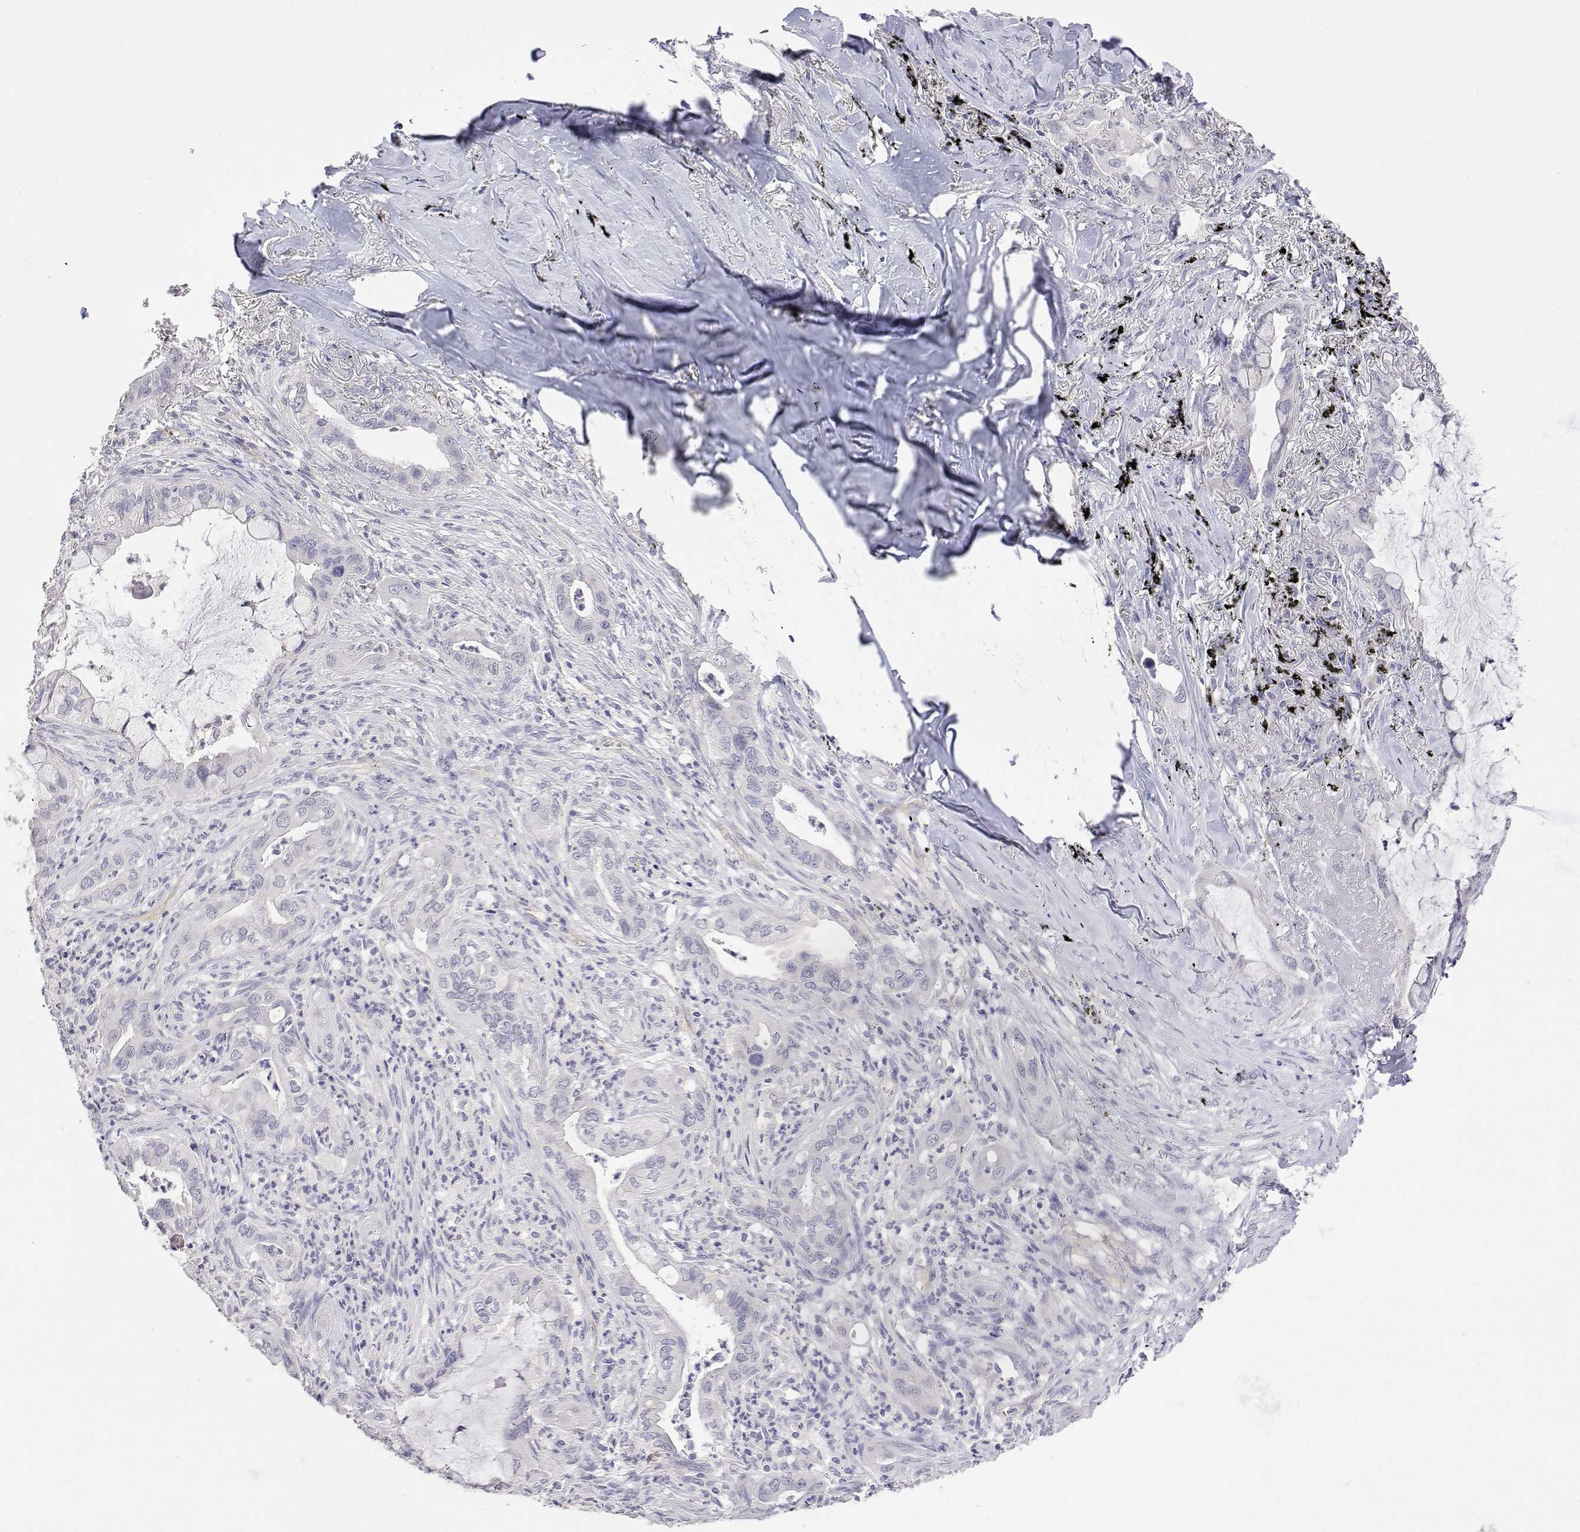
{"staining": {"intensity": "negative", "quantity": "none", "location": "none"}, "tissue": "lung cancer", "cell_type": "Tumor cells", "image_type": "cancer", "snomed": [{"axis": "morphology", "description": "Adenocarcinoma, NOS"}, {"axis": "topography", "description": "Lung"}], "caption": "High magnification brightfield microscopy of lung cancer stained with DAB (3,3'-diaminobenzidine) (brown) and counterstained with hematoxylin (blue): tumor cells show no significant expression. Brightfield microscopy of IHC stained with DAB (3,3'-diaminobenzidine) (brown) and hematoxylin (blue), captured at high magnification.", "gene": "PLCB1", "patient": {"sex": "male", "age": 65}}